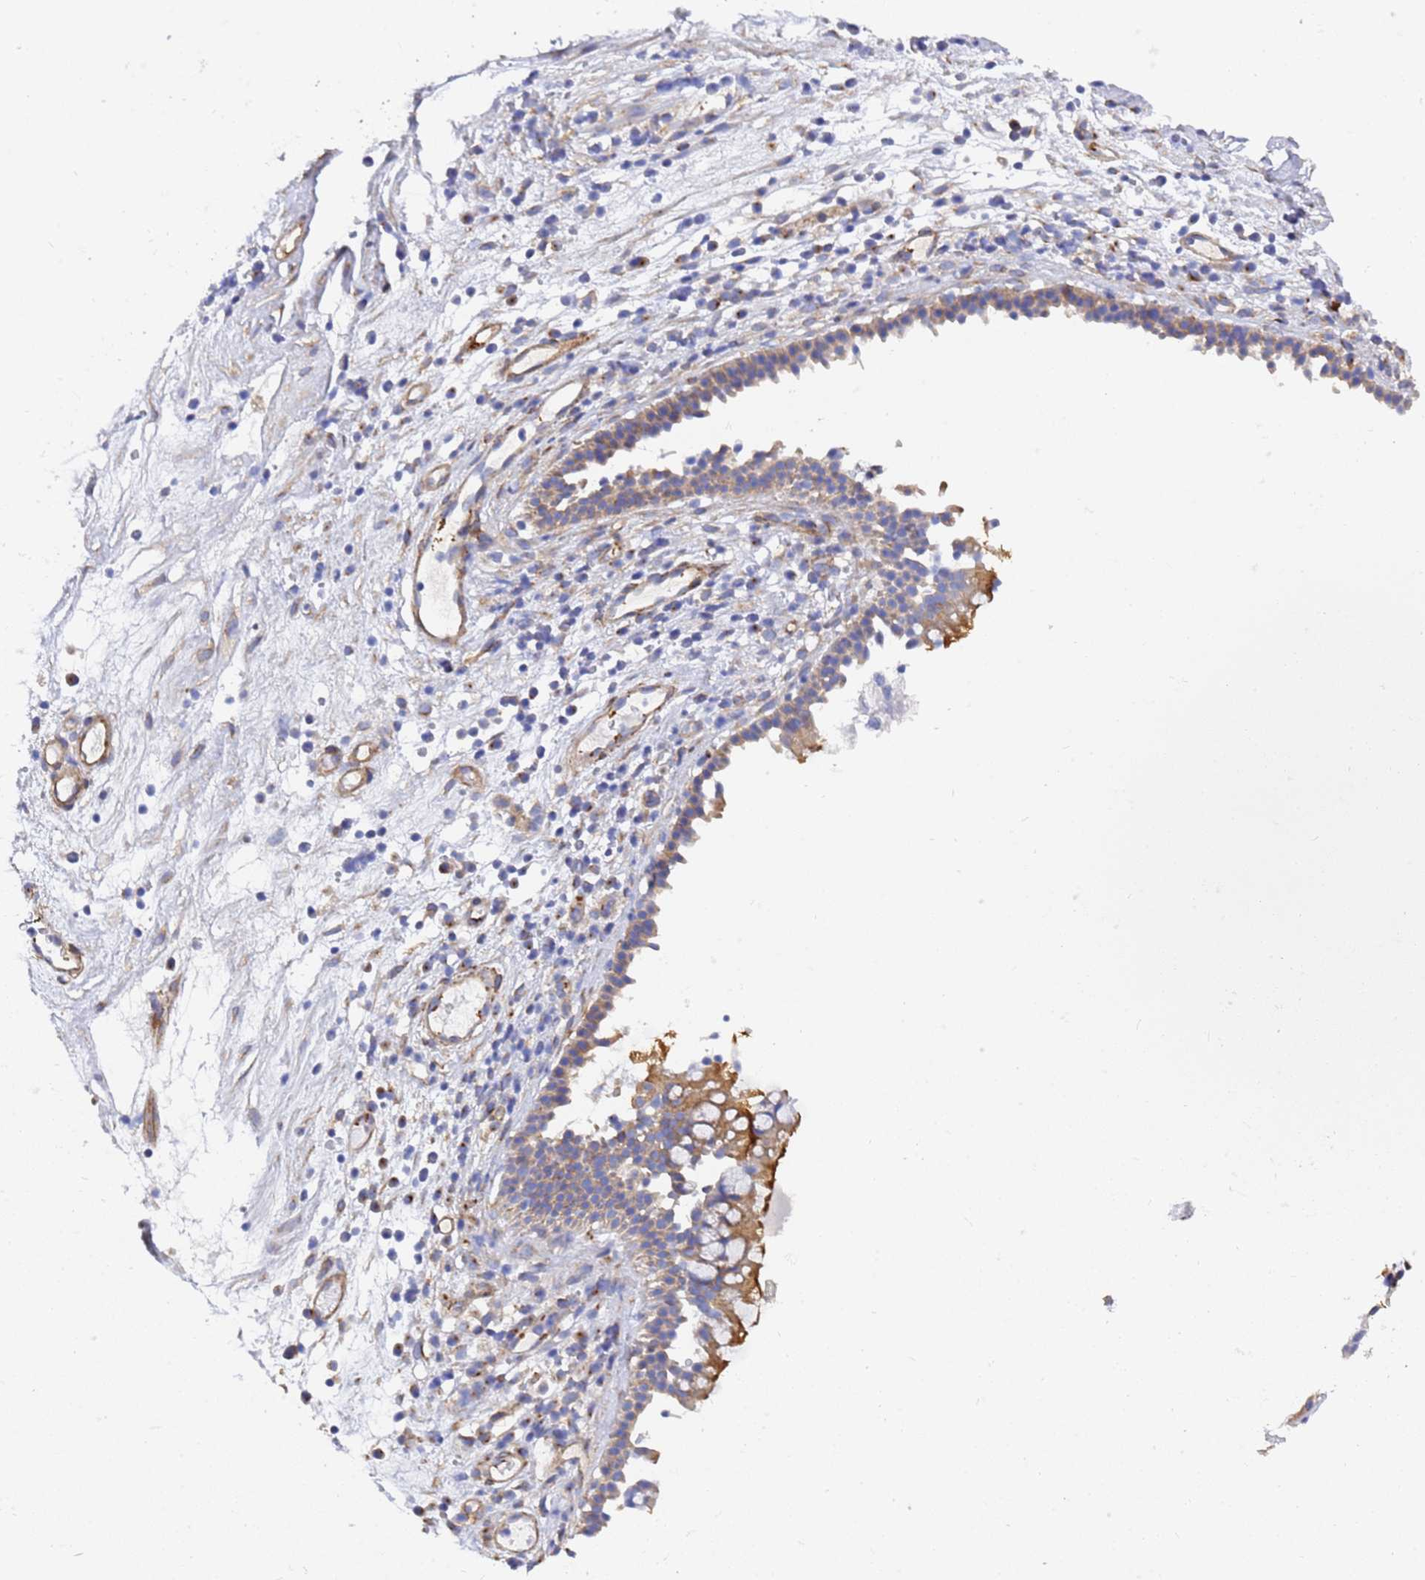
{"staining": {"intensity": "weak", "quantity": ">75%", "location": "cytoplasmic/membranous"}, "tissue": "nasopharynx", "cell_type": "Respiratory epithelial cells", "image_type": "normal", "snomed": [{"axis": "morphology", "description": "Normal tissue, NOS"}, {"axis": "morphology", "description": "Inflammation, NOS"}, {"axis": "morphology", "description": "Malignant melanoma, Metastatic site"}, {"axis": "topography", "description": "Nasopharynx"}], "caption": "A low amount of weak cytoplasmic/membranous expression is present in about >75% of respiratory epithelial cells in unremarkable nasopharynx. The staining is performed using DAB (3,3'-diaminobenzidine) brown chromogen to label protein expression. The nuclei are counter-stained blue using hematoxylin.", "gene": "ENSG00000198211", "patient": {"sex": "male", "age": 70}}